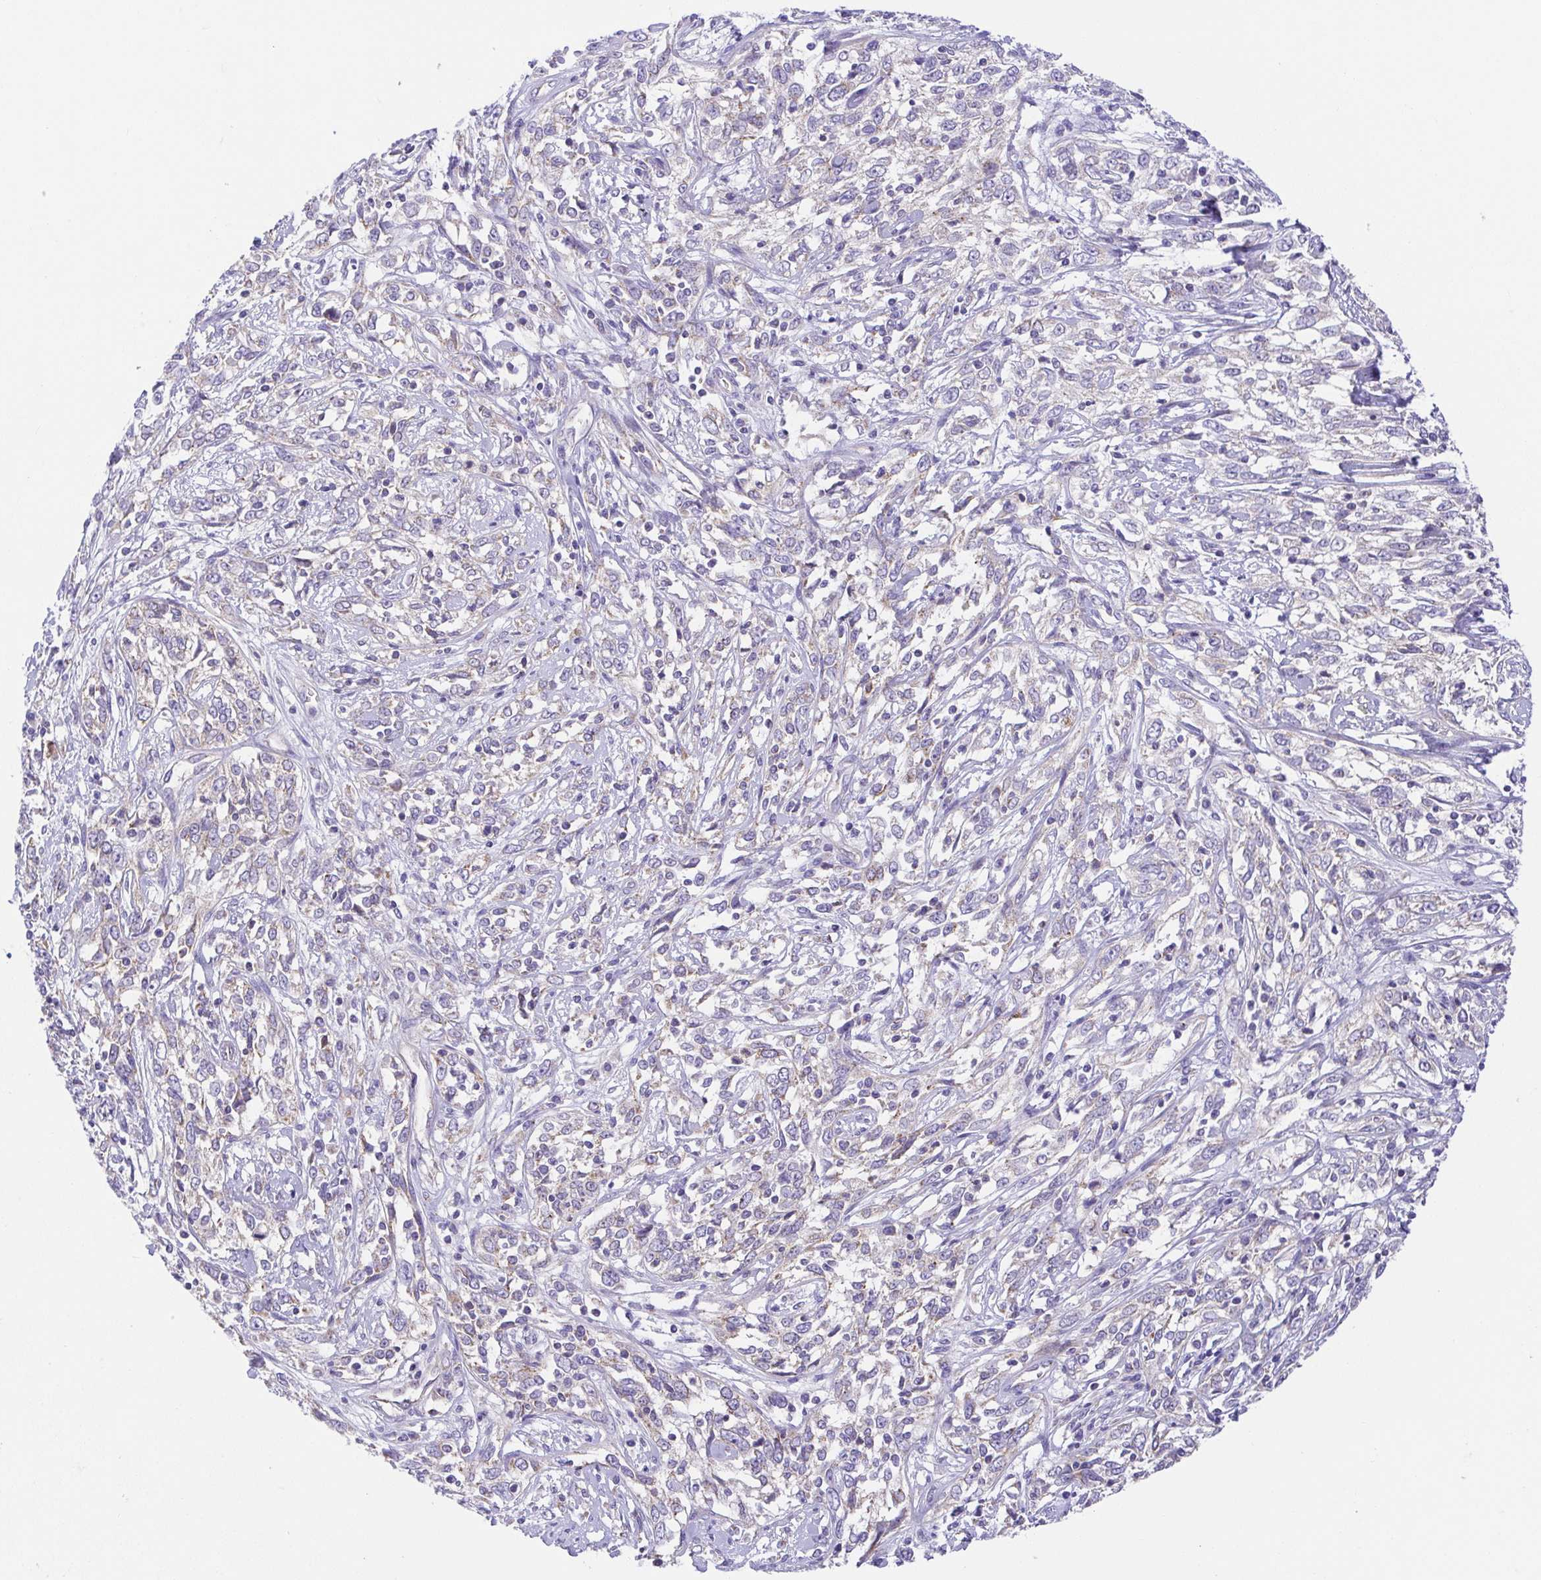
{"staining": {"intensity": "negative", "quantity": "none", "location": "none"}, "tissue": "cervical cancer", "cell_type": "Tumor cells", "image_type": "cancer", "snomed": [{"axis": "morphology", "description": "Adenocarcinoma, NOS"}, {"axis": "topography", "description": "Cervix"}], "caption": "Cervical cancer was stained to show a protein in brown. There is no significant expression in tumor cells.", "gene": "SLC13A1", "patient": {"sex": "female", "age": 40}}